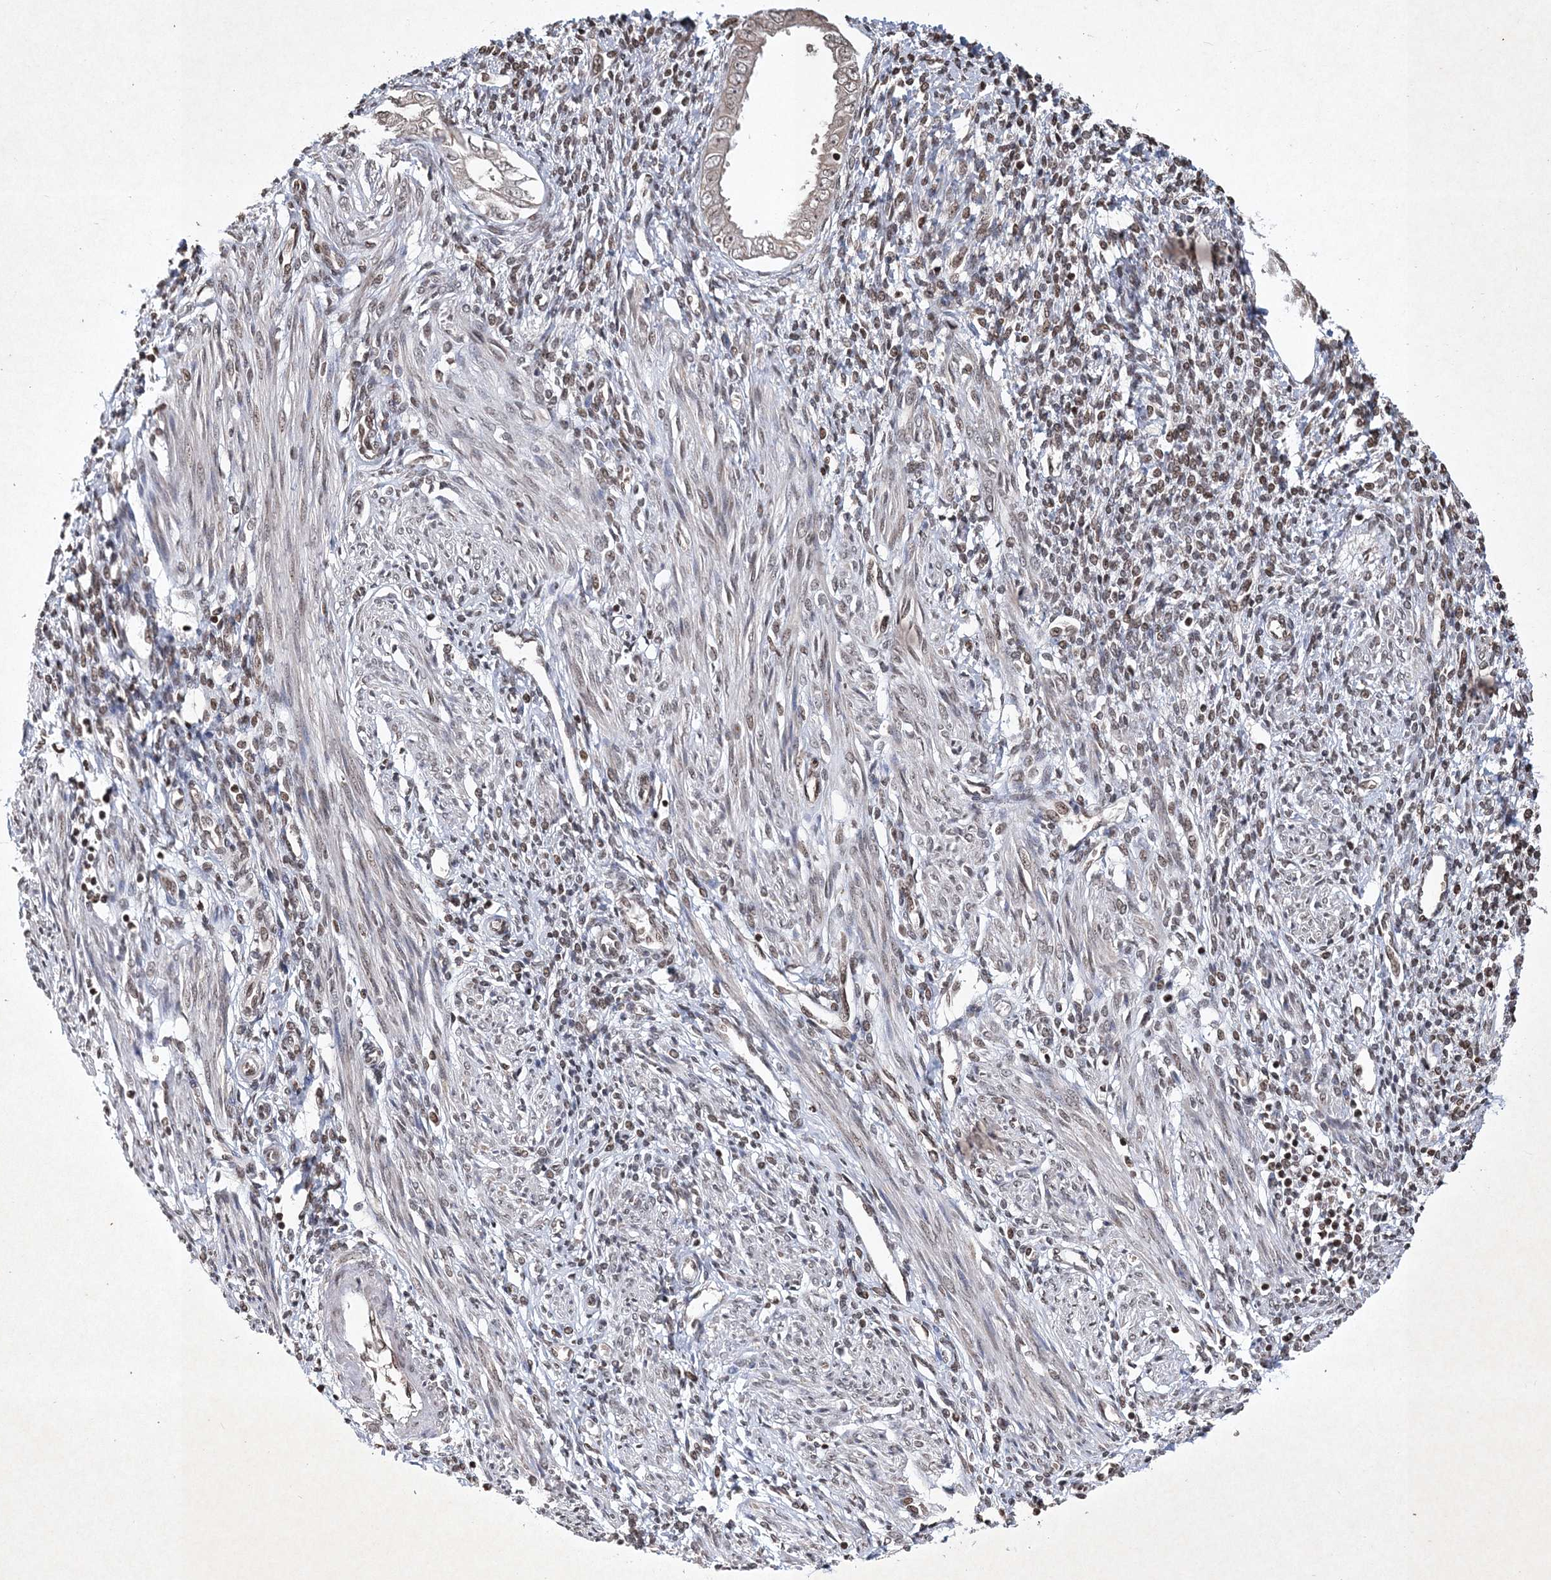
{"staining": {"intensity": "moderate", "quantity": "25%-75%", "location": "nuclear"}, "tissue": "endometrium", "cell_type": "Cells in endometrial stroma", "image_type": "normal", "snomed": [{"axis": "morphology", "description": "Normal tissue, NOS"}, {"axis": "topography", "description": "Endometrium"}], "caption": "Immunohistochemical staining of unremarkable human endometrium demonstrates moderate nuclear protein positivity in approximately 25%-75% of cells in endometrial stroma.", "gene": "NEDD9", "patient": {"sex": "female", "age": 66}}